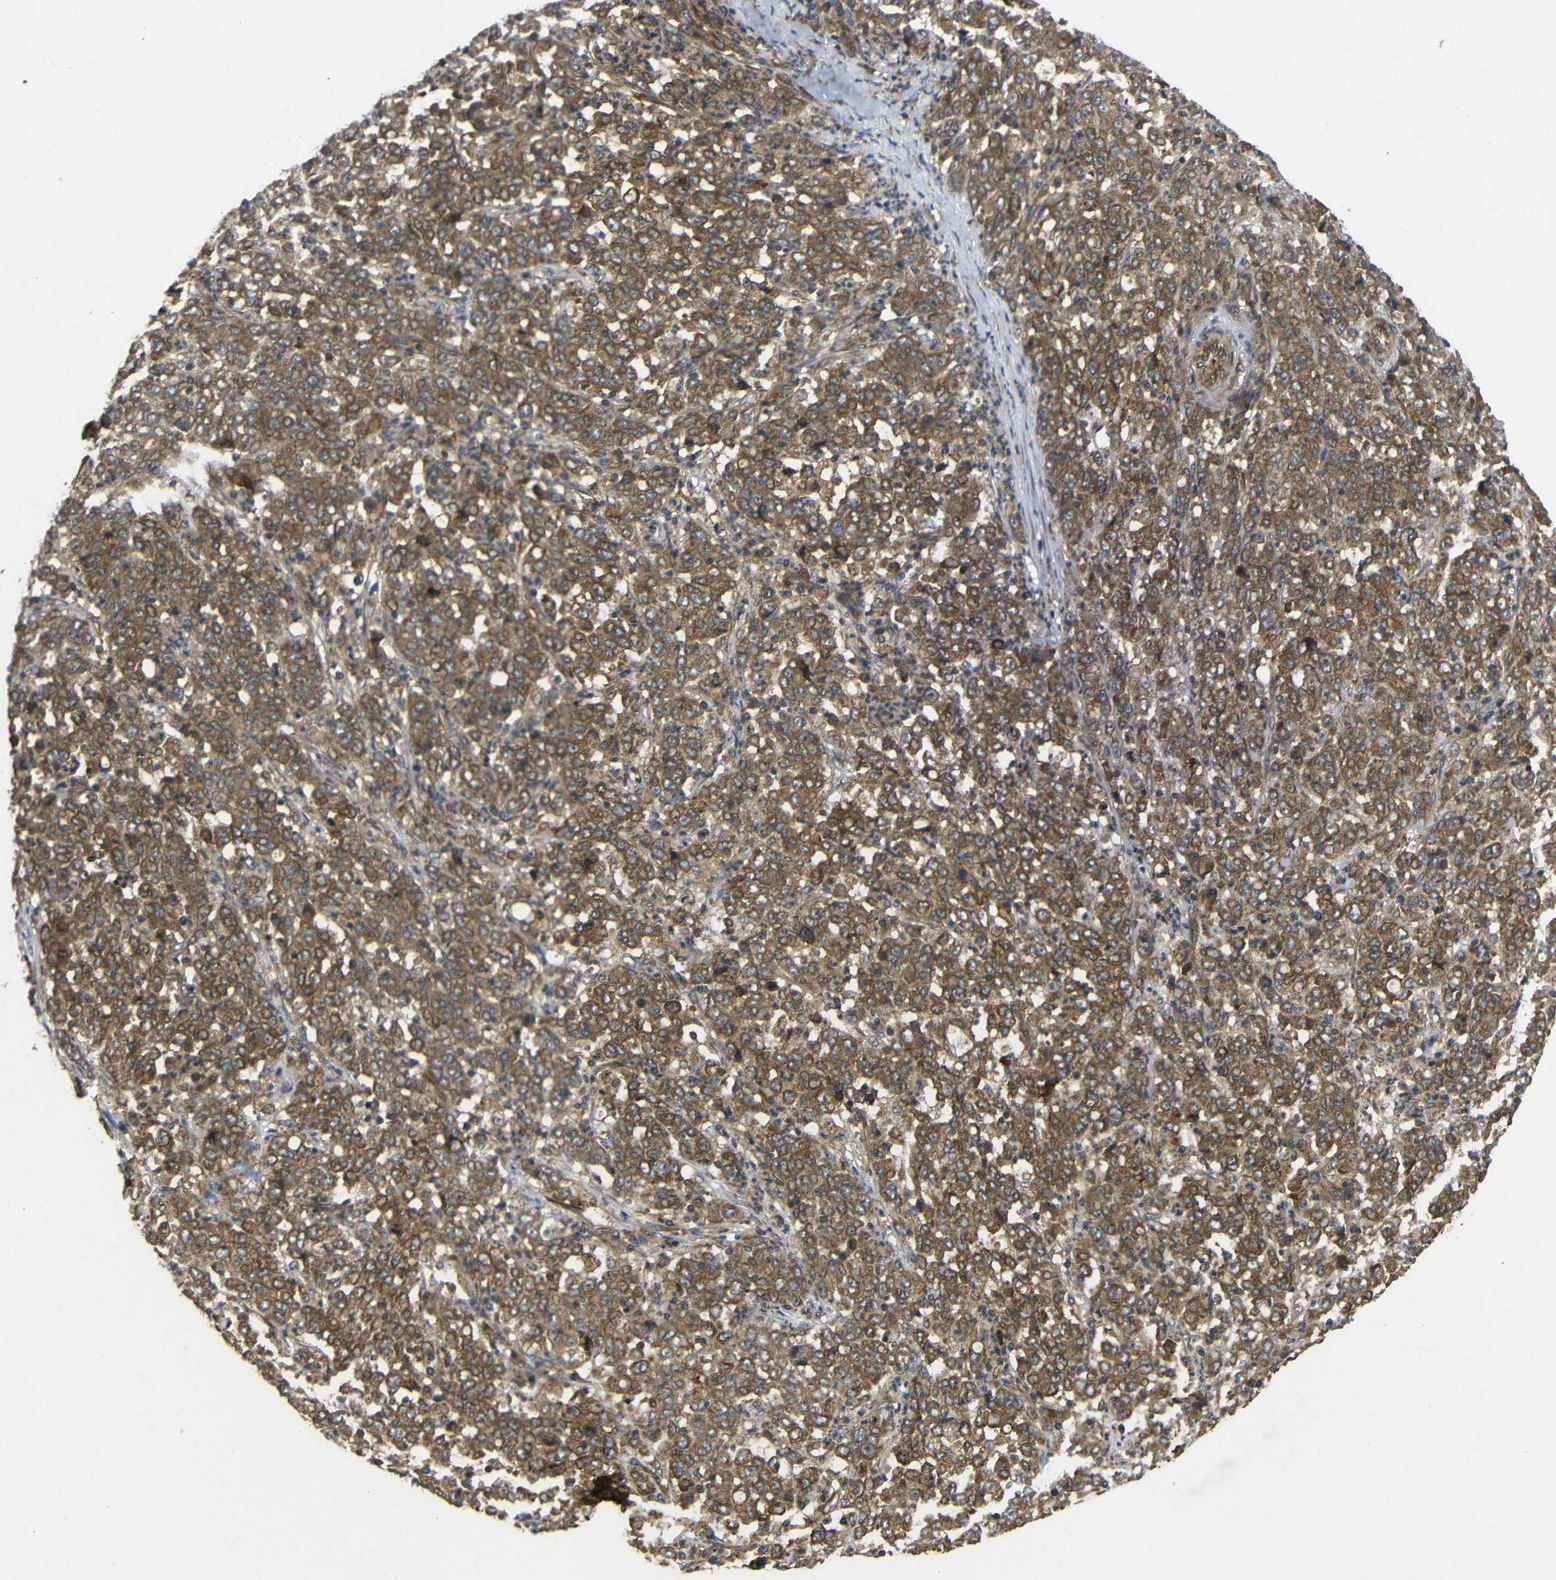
{"staining": {"intensity": "strong", "quantity": ">75%", "location": "cytoplasmic/membranous"}, "tissue": "stomach cancer", "cell_type": "Tumor cells", "image_type": "cancer", "snomed": [{"axis": "morphology", "description": "Adenocarcinoma, NOS"}, {"axis": "topography", "description": "Stomach, lower"}], "caption": "Adenocarcinoma (stomach) tissue demonstrates strong cytoplasmic/membranous staining in approximately >75% of tumor cells, visualized by immunohistochemistry.", "gene": "EIF2S1", "patient": {"sex": "female", "age": 71}}